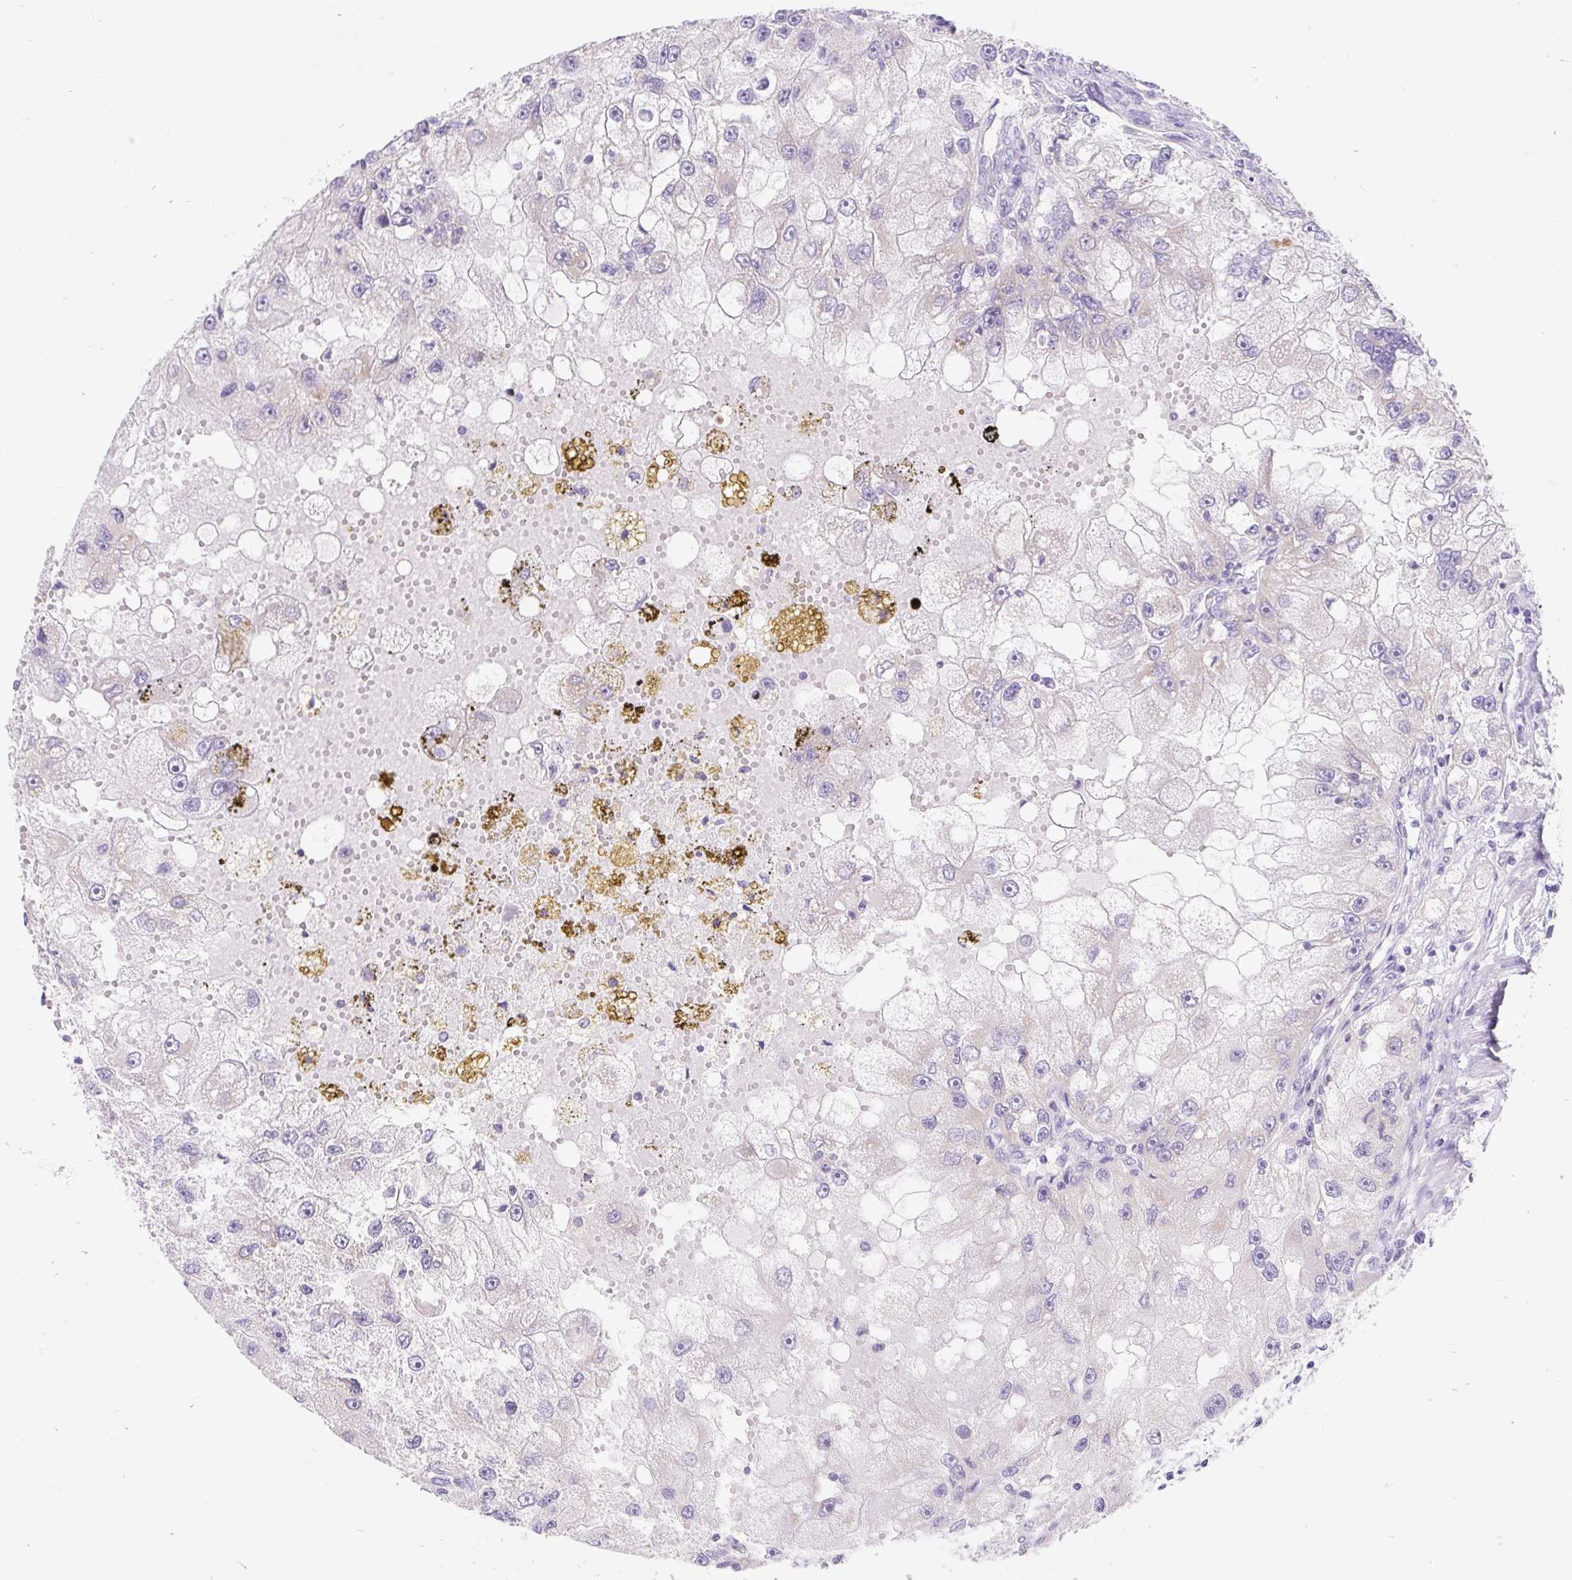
{"staining": {"intensity": "negative", "quantity": "none", "location": "none"}, "tissue": "renal cancer", "cell_type": "Tumor cells", "image_type": "cancer", "snomed": [{"axis": "morphology", "description": "Adenocarcinoma, NOS"}, {"axis": "topography", "description": "Kidney"}], "caption": "Histopathology image shows no significant protein positivity in tumor cells of adenocarcinoma (renal). Nuclei are stained in blue.", "gene": "ITPK1", "patient": {"sex": "male", "age": 63}}